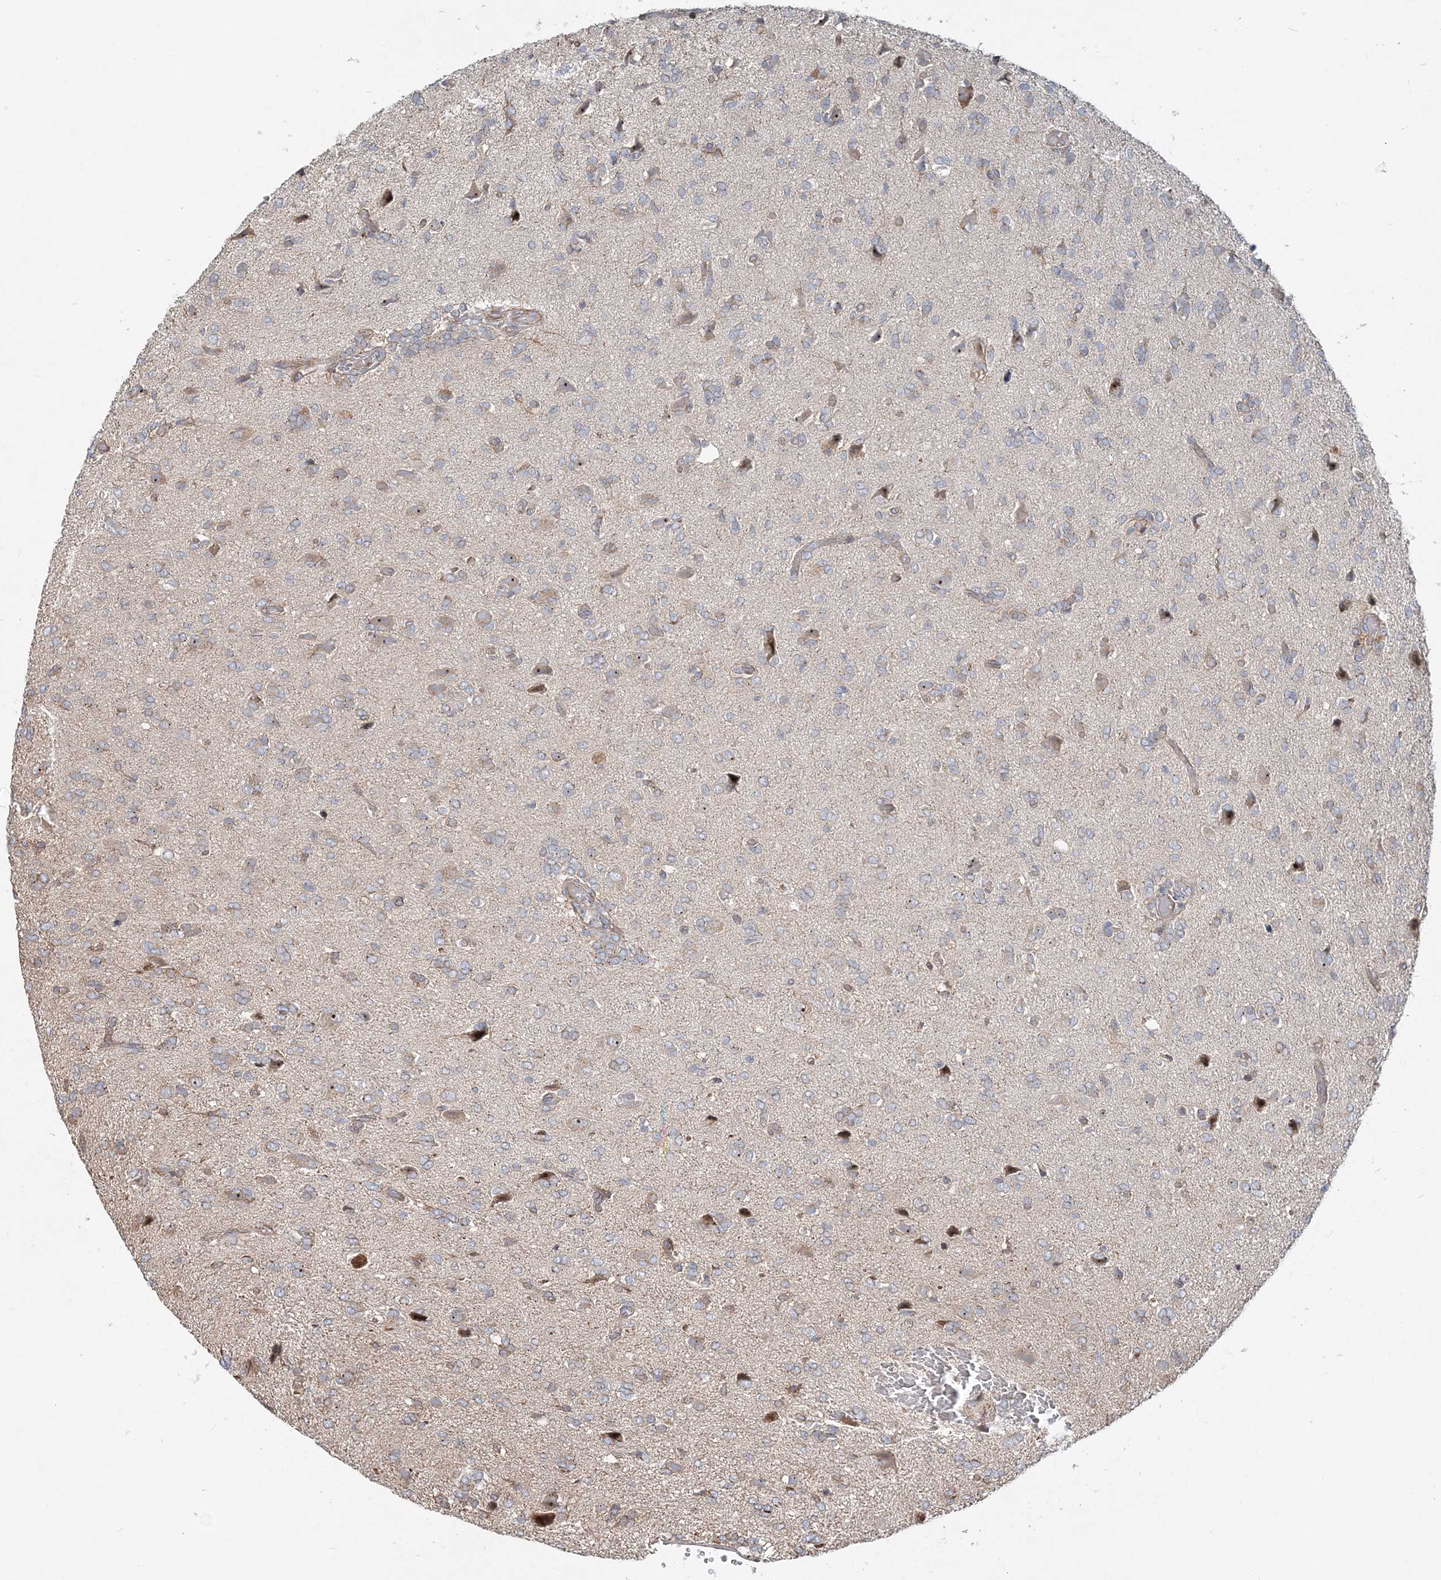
{"staining": {"intensity": "weak", "quantity": "<25%", "location": "cytoplasmic/membranous"}, "tissue": "glioma", "cell_type": "Tumor cells", "image_type": "cancer", "snomed": [{"axis": "morphology", "description": "Glioma, malignant, High grade"}, {"axis": "topography", "description": "Brain"}], "caption": "Tumor cells show no significant protein positivity in glioma.", "gene": "CXXC5", "patient": {"sex": "female", "age": 59}}